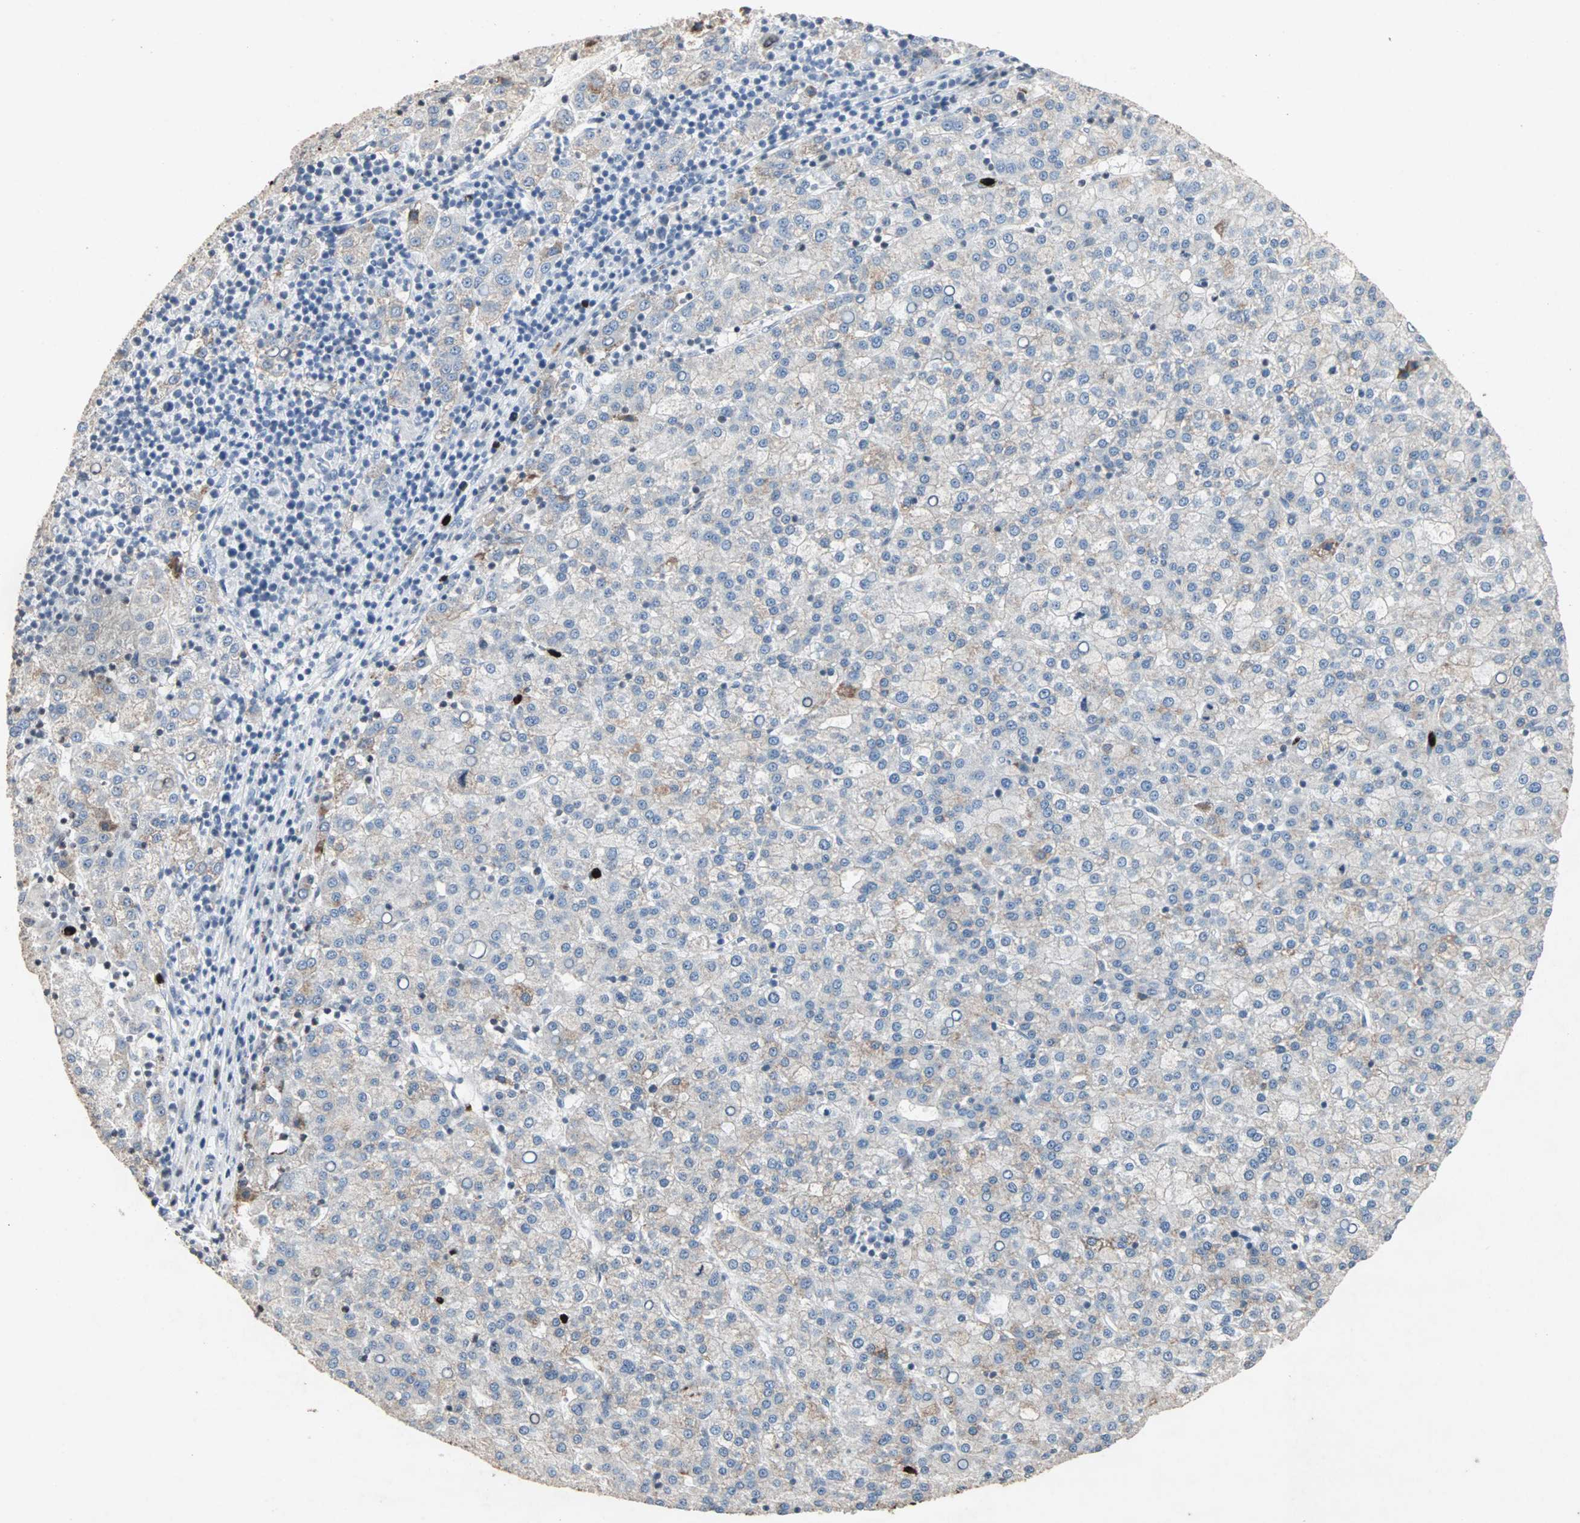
{"staining": {"intensity": "moderate", "quantity": "25%-75%", "location": "cytoplasmic/membranous"}, "tissue": "liver cancer", "cell_type": "Tumor cells", "image_type": "cancer", "snomed": [{"axis": "morphology", "description": "Carcinoma, Hepatocellular, NOS"}, {"axis": "topography", "description": "Liver"}], "caption": "Hepatocellular carcinoma (liver) stained for a protein (brown) shows moderate cytoplasmic/membranous positive positivity in about 25%-75% of tumor cells.", "gene": "CEACAM6", "patient": {"sex": "female", "age": 58}}